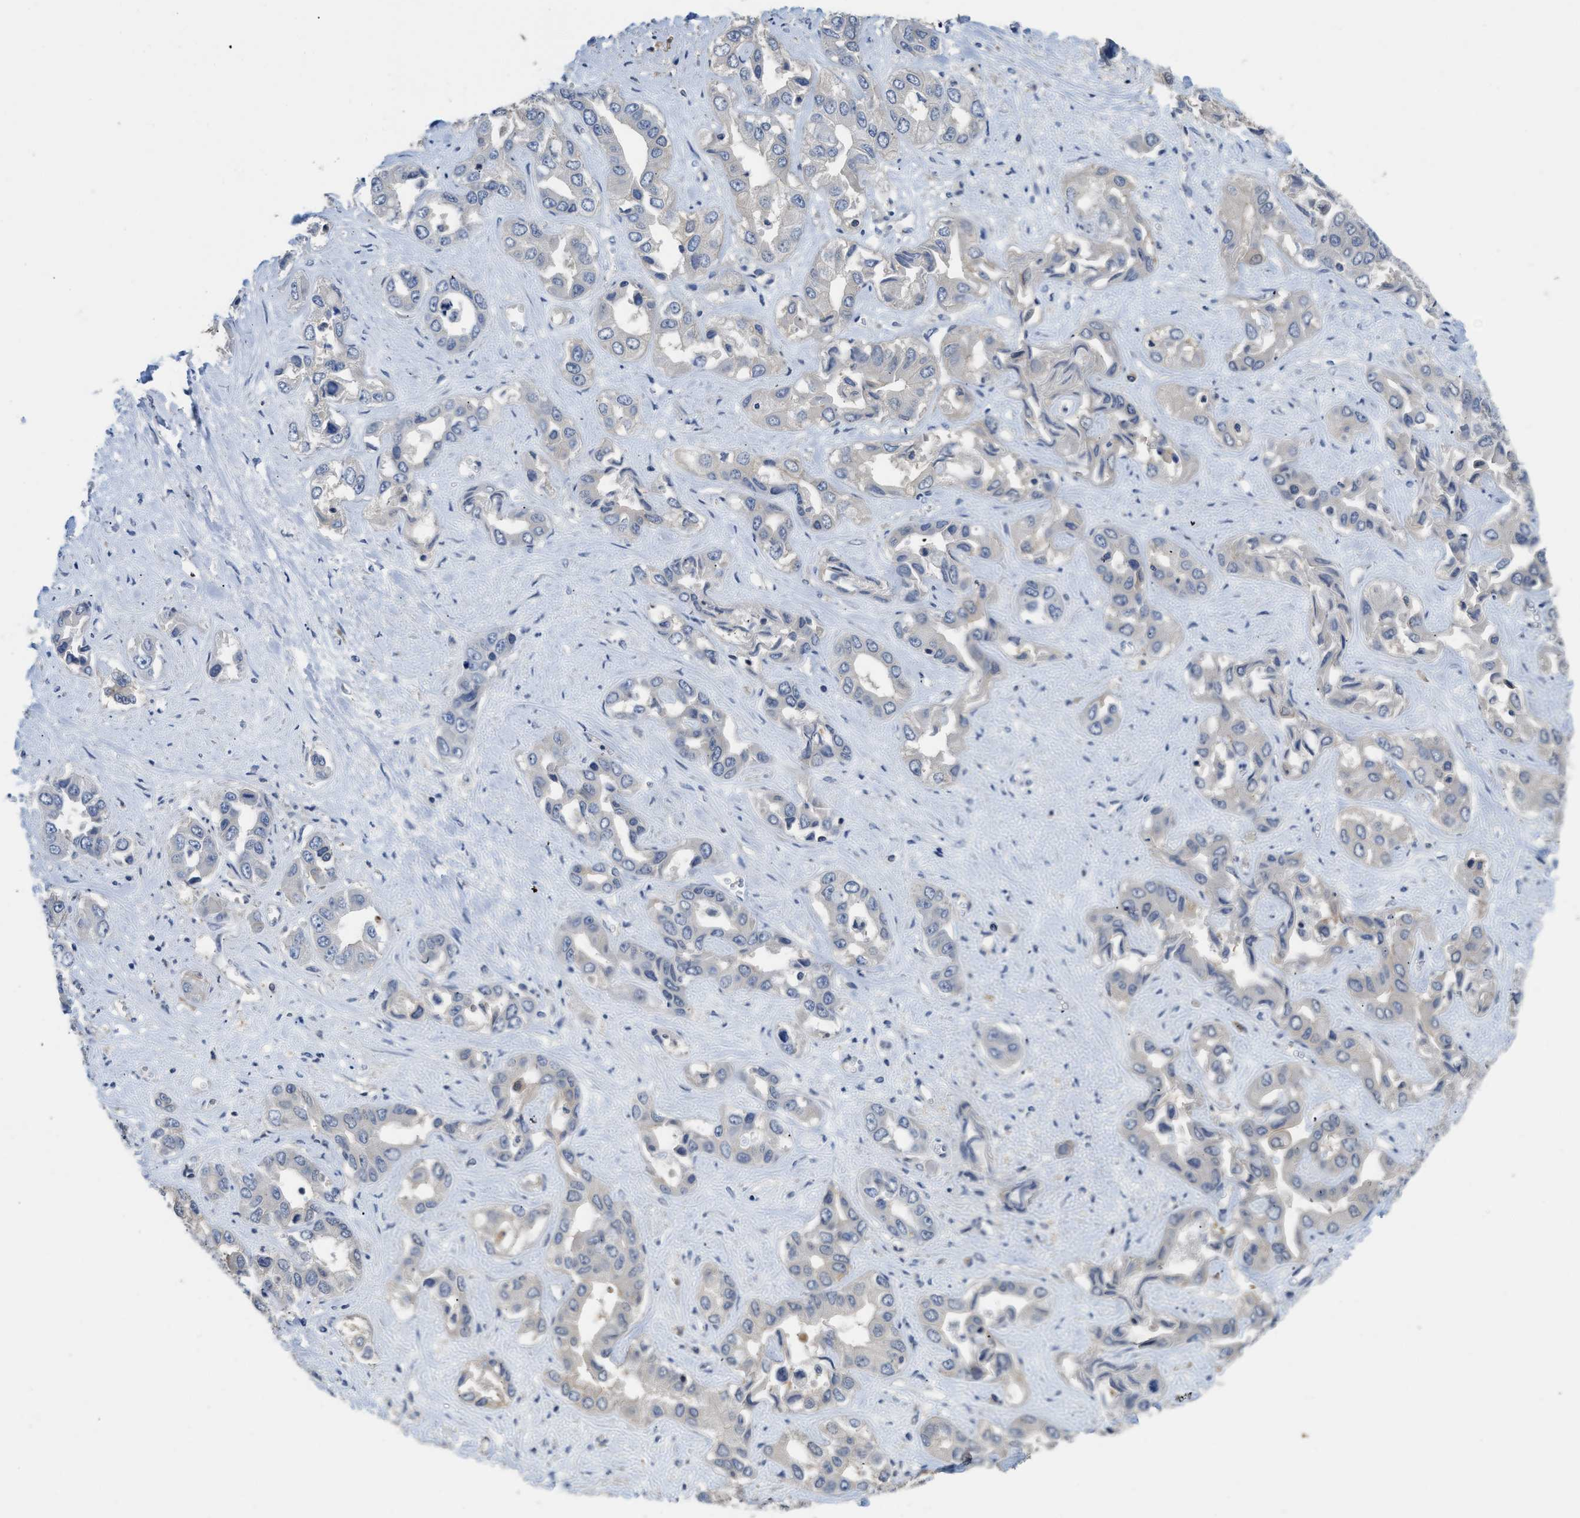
{"staining": {"intensity": "negative", "quantity": "none", "location": "none"}, "tissue": "liver cancer", "cell_type": "Tumor cells", "image_type": "cancer", "snomed": [{"axis": "morphology", "description": "Cholangiocarcinoma"}, {"axis": "topography", "description": "Liver"}], "caption": "The histopathology image shows no significant expression in tumor cells of cholangiocarcinoma (liver).", "gene": "TES", "patient": {"sex": "female", "age": 52}}